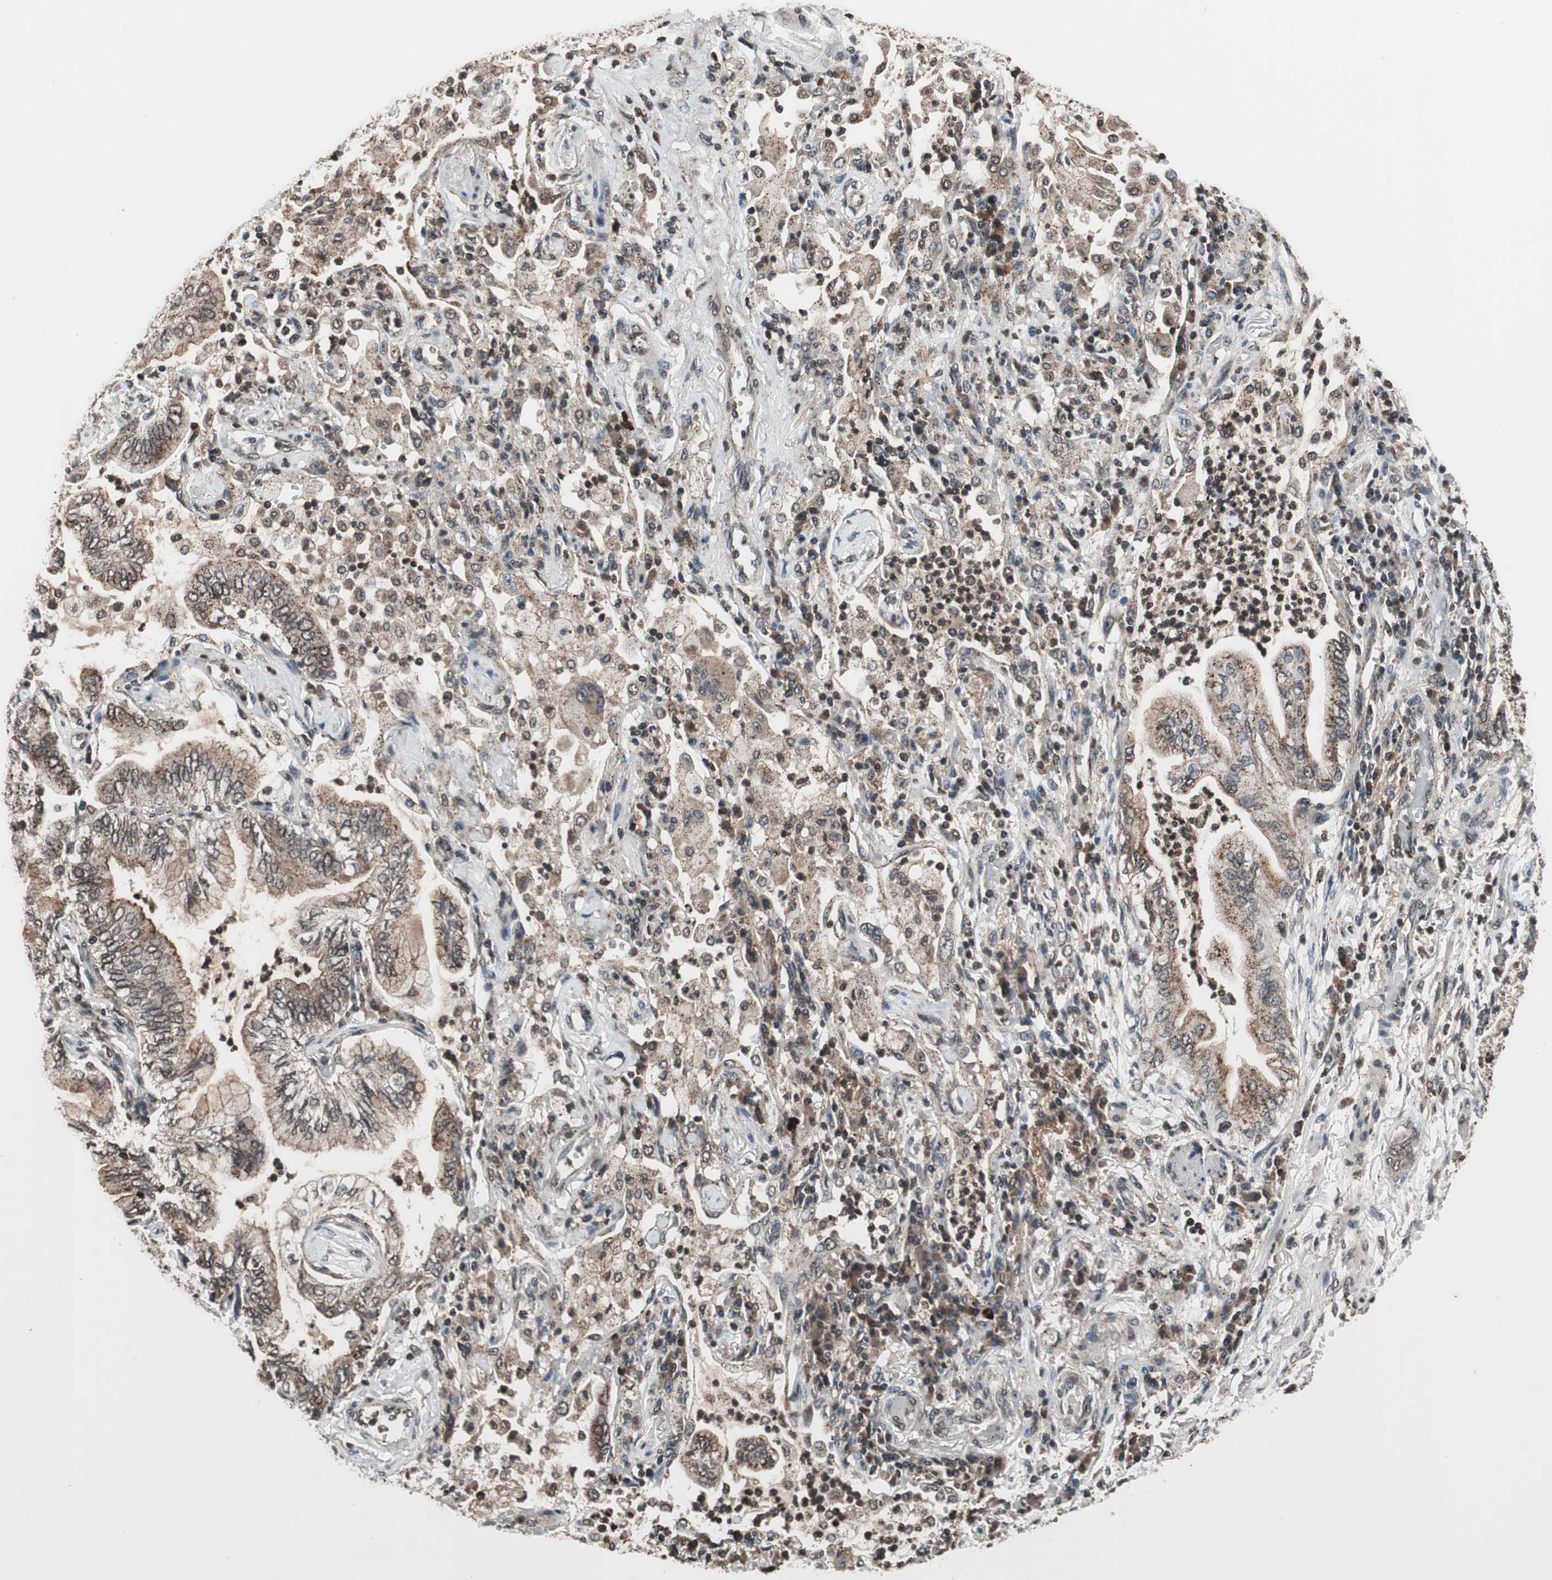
{"staining": {"intensity": "weak", "quantity": ">75%", "location": "cytoplasmic/membranous"}, "tissue": "lung cancer", "cell_type": "Tumor cells", "image_type": "cancer", "snomed": [{"axis": "morphology", "description": "Normal tissue, NOS"}, {"axis": "morphology", "description": "Adenocarcinoma, NOS"}, {"axis": "topography", "description": "Bronchus"}, {"axis": "topography", "description": "Lung"}], "caption": "Immunohistochemical staining of human lung adenocarcinoma reveals low levels of weak cytoplasmic/membranous protein expression in approximately >75% of tumor cells.", "gene": "RFC1", "patient": {"sex": "female", "age": 70}}